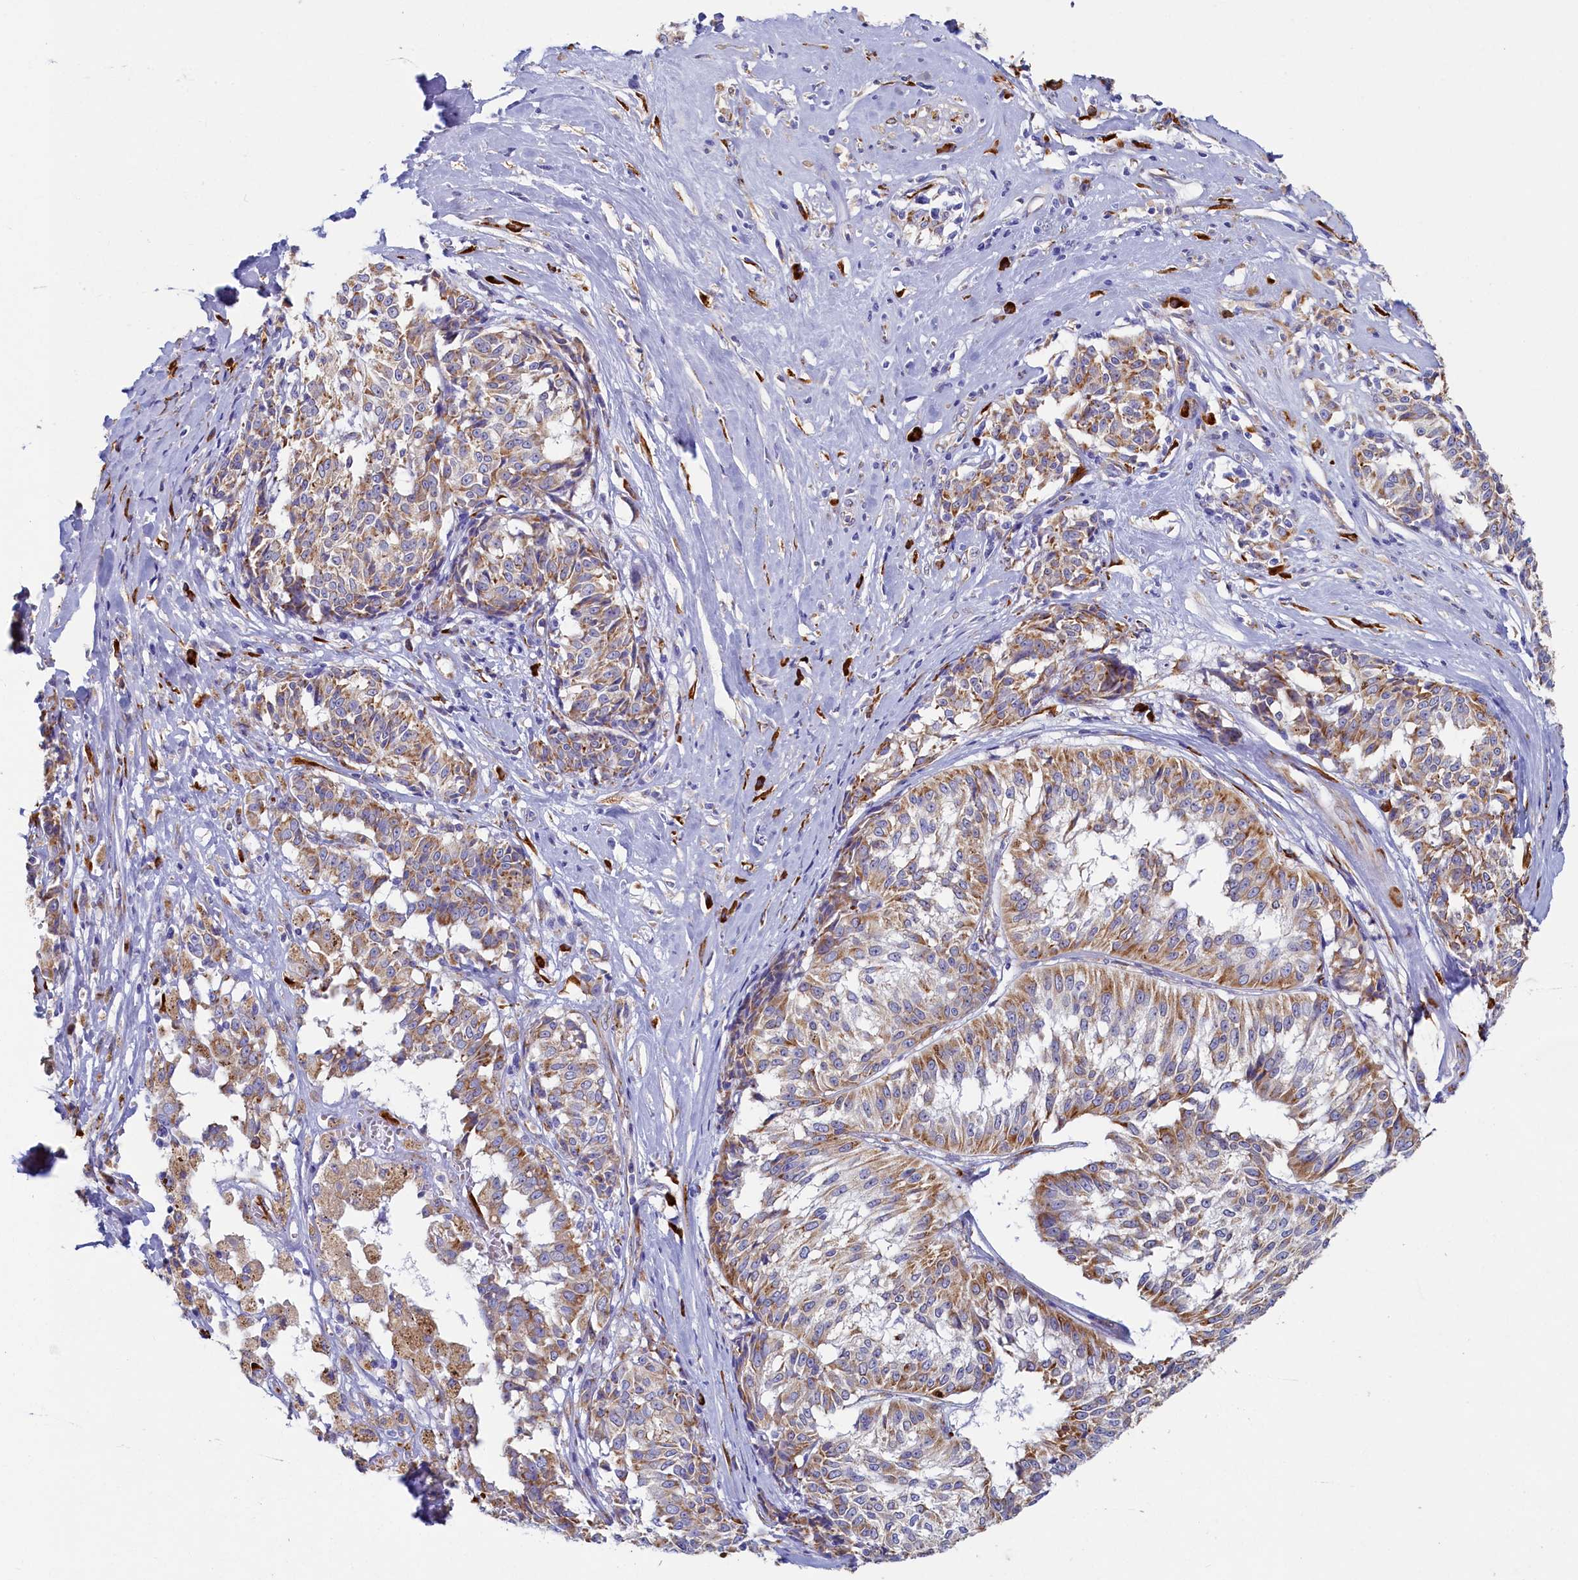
{"staining": {"intensity": "moderate", "quantity": ">75%", "location": "cytoplasmic/membranous"}, "tissue": "melanoma", "cell_type": "Tumor cells", "image_type": "cancer", "snomed": [{"axis": "morphology", "description": "Malignant melanoma, NOS"}, {"axis": "topography", "description": "Skin"}], "caption": "A histopathology image of malignant melanoma stained for a protein exhibits moderate cytoplasmic/membranous brown staining in tumor cells. (DAB IHC, brown staining for protein, blue staining for nuclei).", "gene": "TMEM18", "patient": {"sex": "female", "age": 72}}